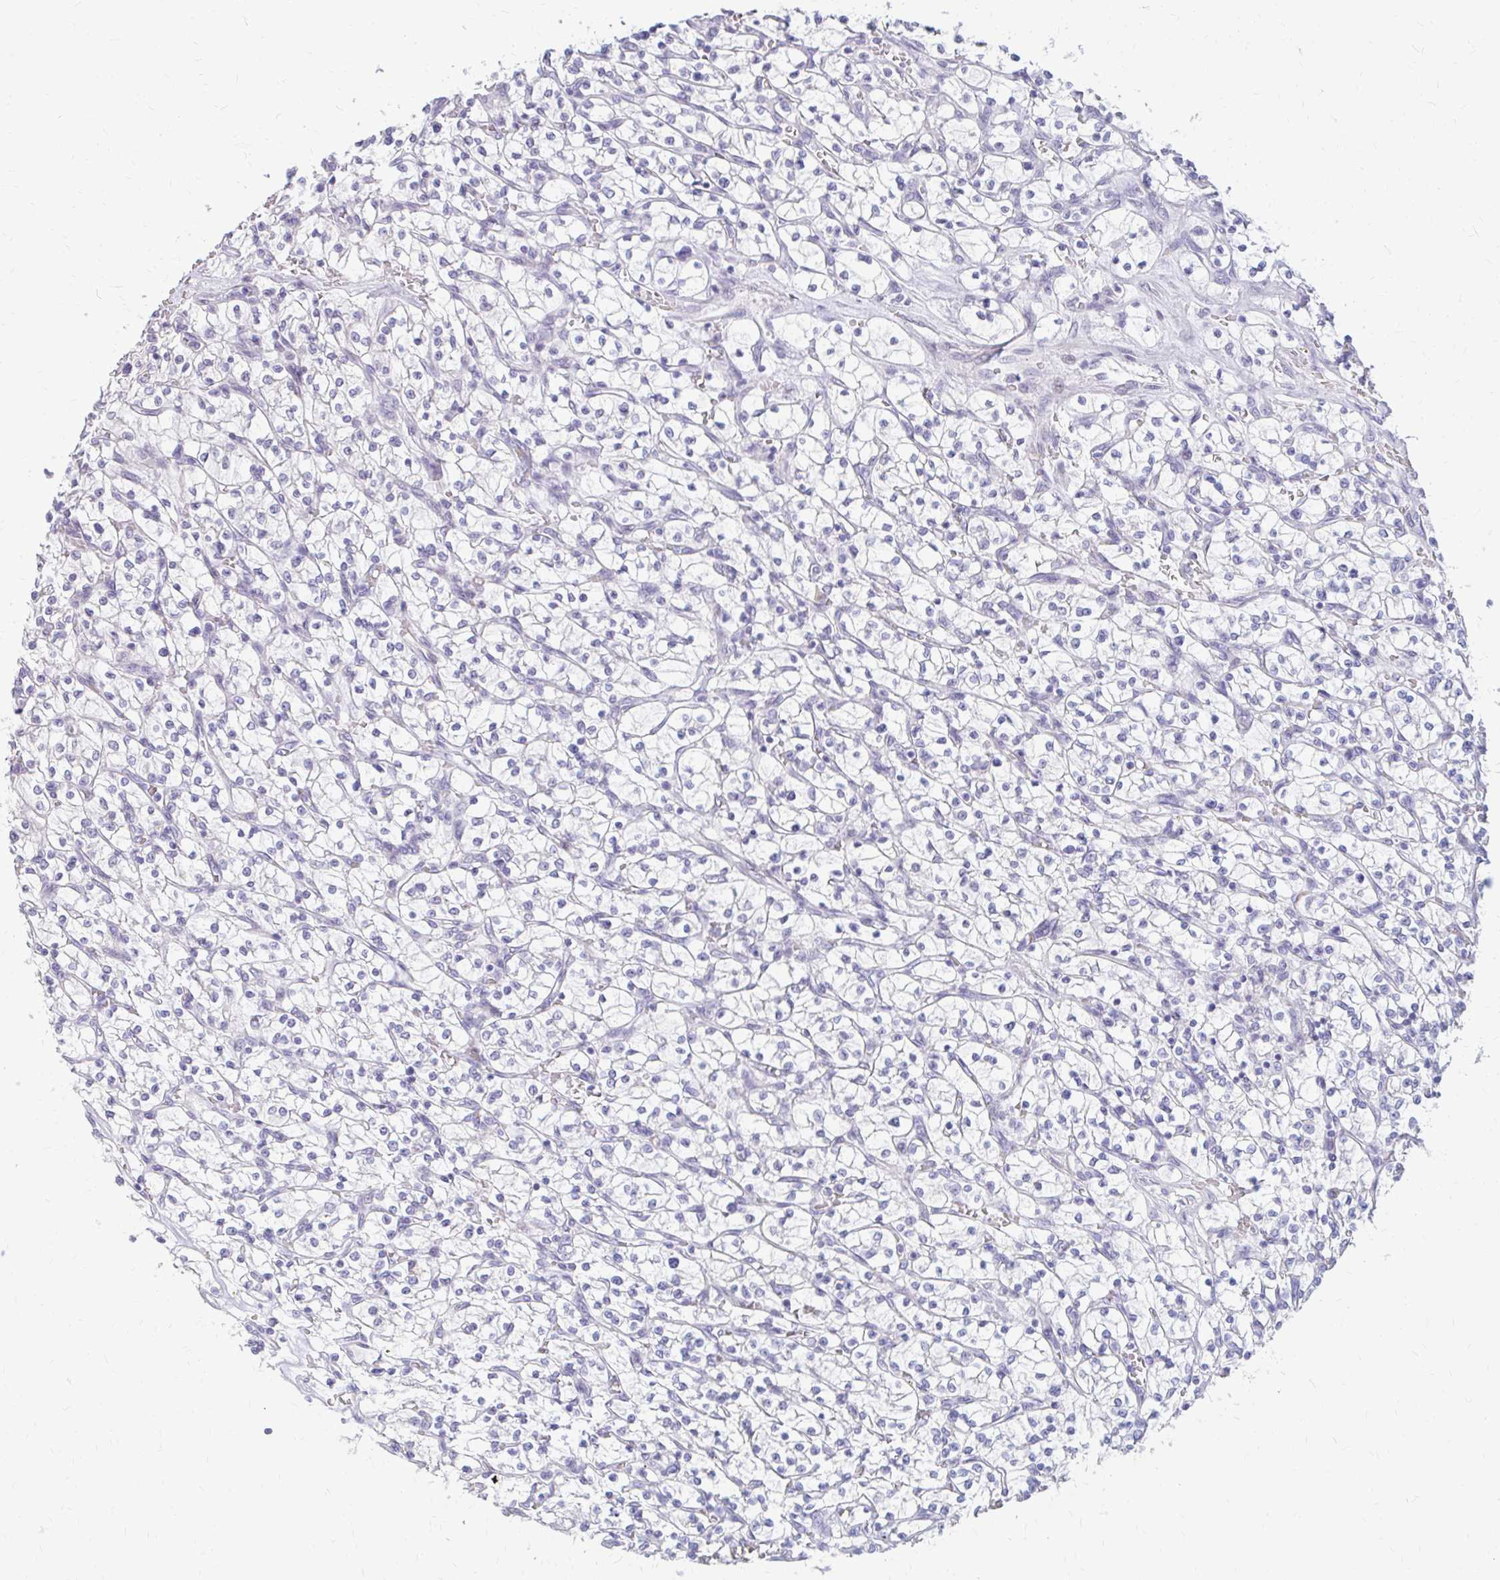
{"staining": {"intensity": "negative", "quantity": "none", "location": "none"}, "tissue": "renal cancer", "cell_type": "Tumor cells", "image_type": "cancer", "snomed": [{"axis": "morphology", "description": "Adenocarcinoma, NOS"}, {"axis": "topography", "description": "Kidney"}], "caption": "Renal cancer was stained to show a protein in brown. There is no significant staining in tumor cells. (DAB IHC visualized using brightfield microscopy, high magnification).", "gene": "RGS16", "patient": {"sex": "female", "age": 64}}